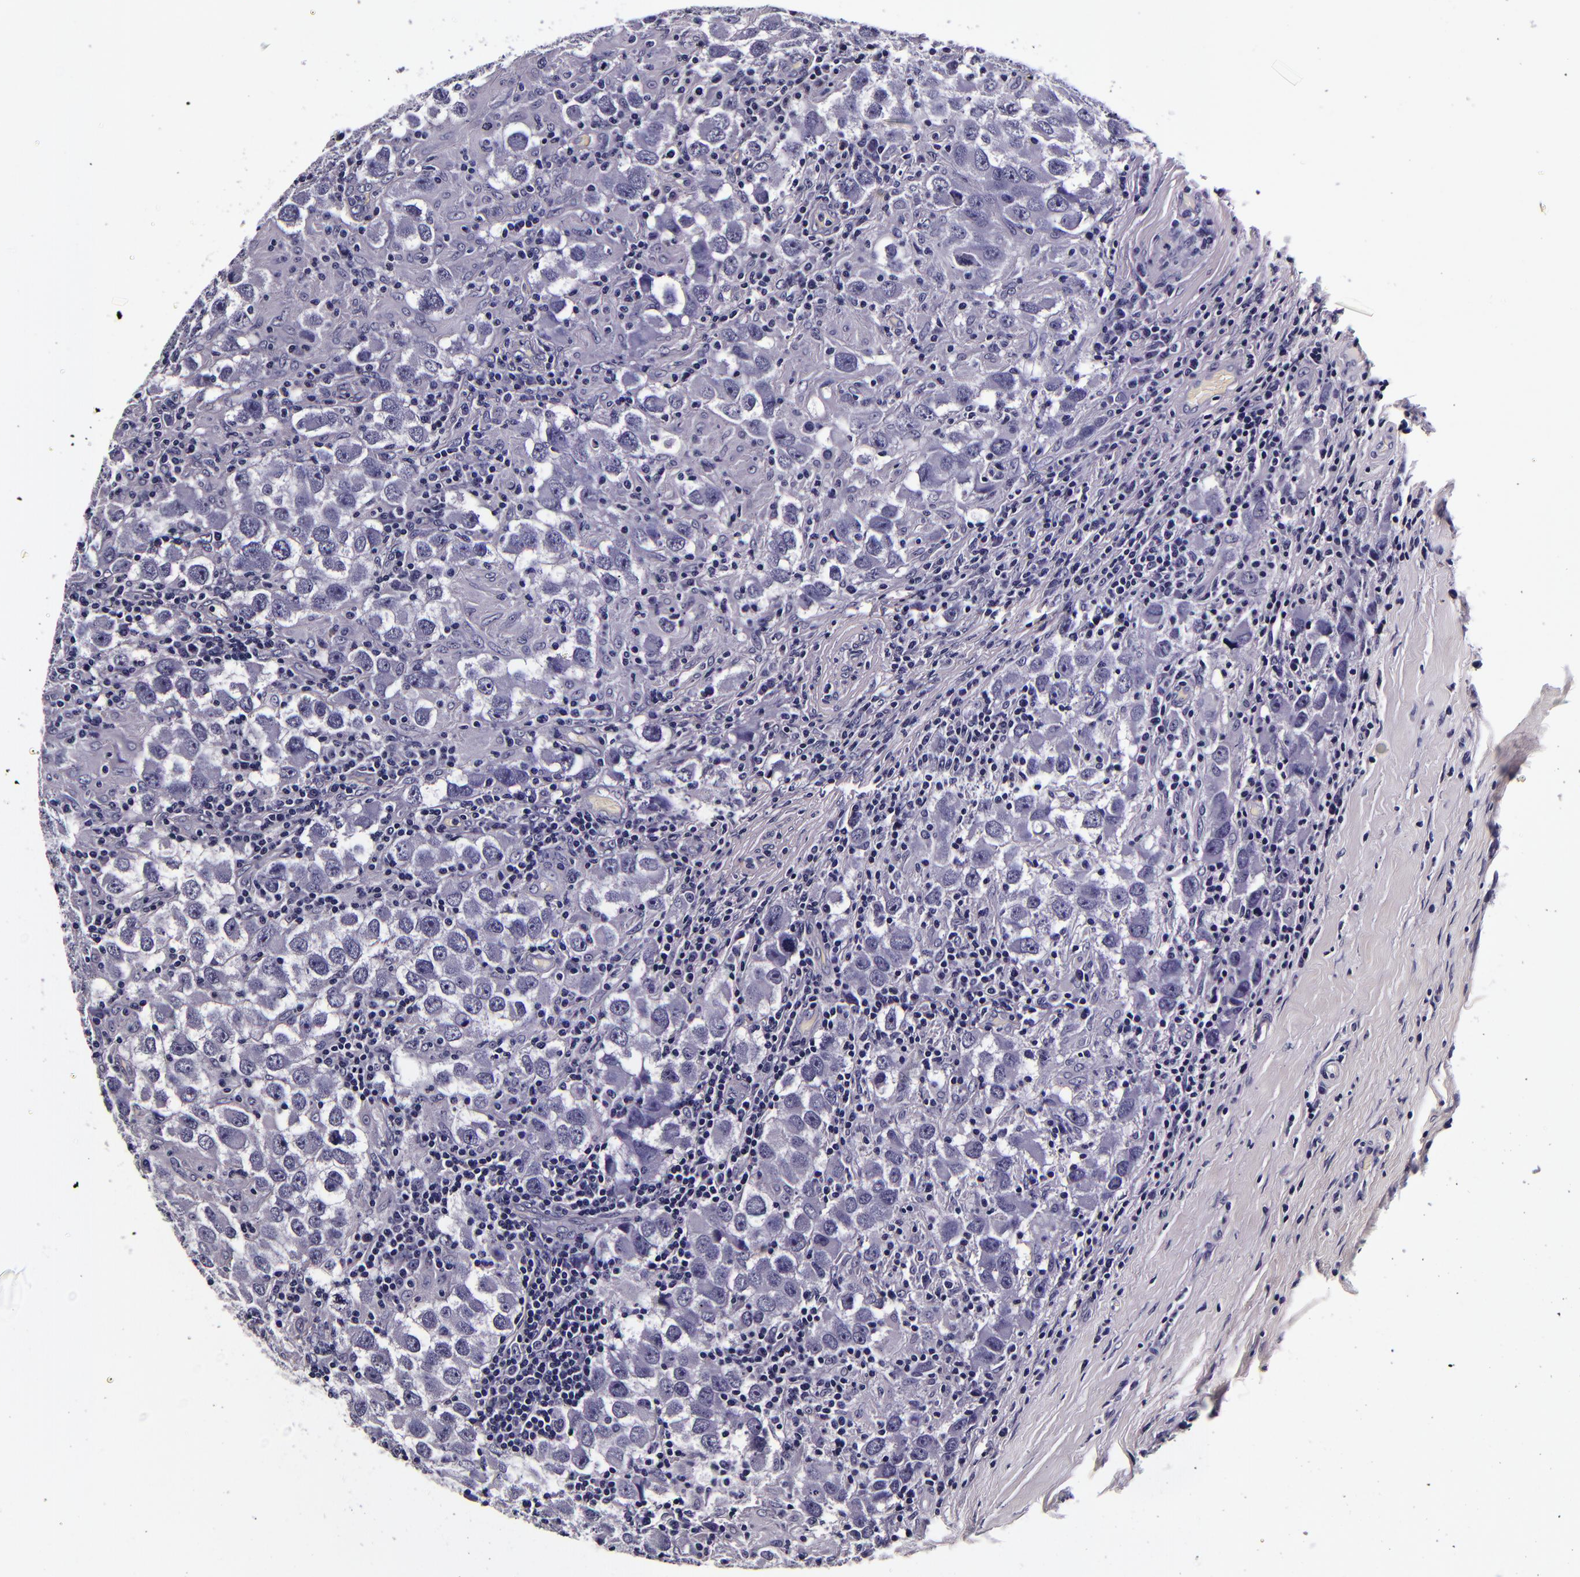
{"staining": {"intensity": "negative", "quantity": "none", "location": "none"}, "tissue": "testis cancer", "cell_type": "Tumor cells", "image_type": "cancer", "snomed": [{"axis": "morphology", "description": "Carcinoma, Embryonal, NOS"}, {"axis": "topography", "description": "Testis"}], "caption": "There is no significant staining in tumor cells of testis cancer. (Brightfield microscopy of DAB immunohistochemistry (IHC) at high magnification).", "gene": "FBN1", "patient": {"sex": "male", "age": 21}}